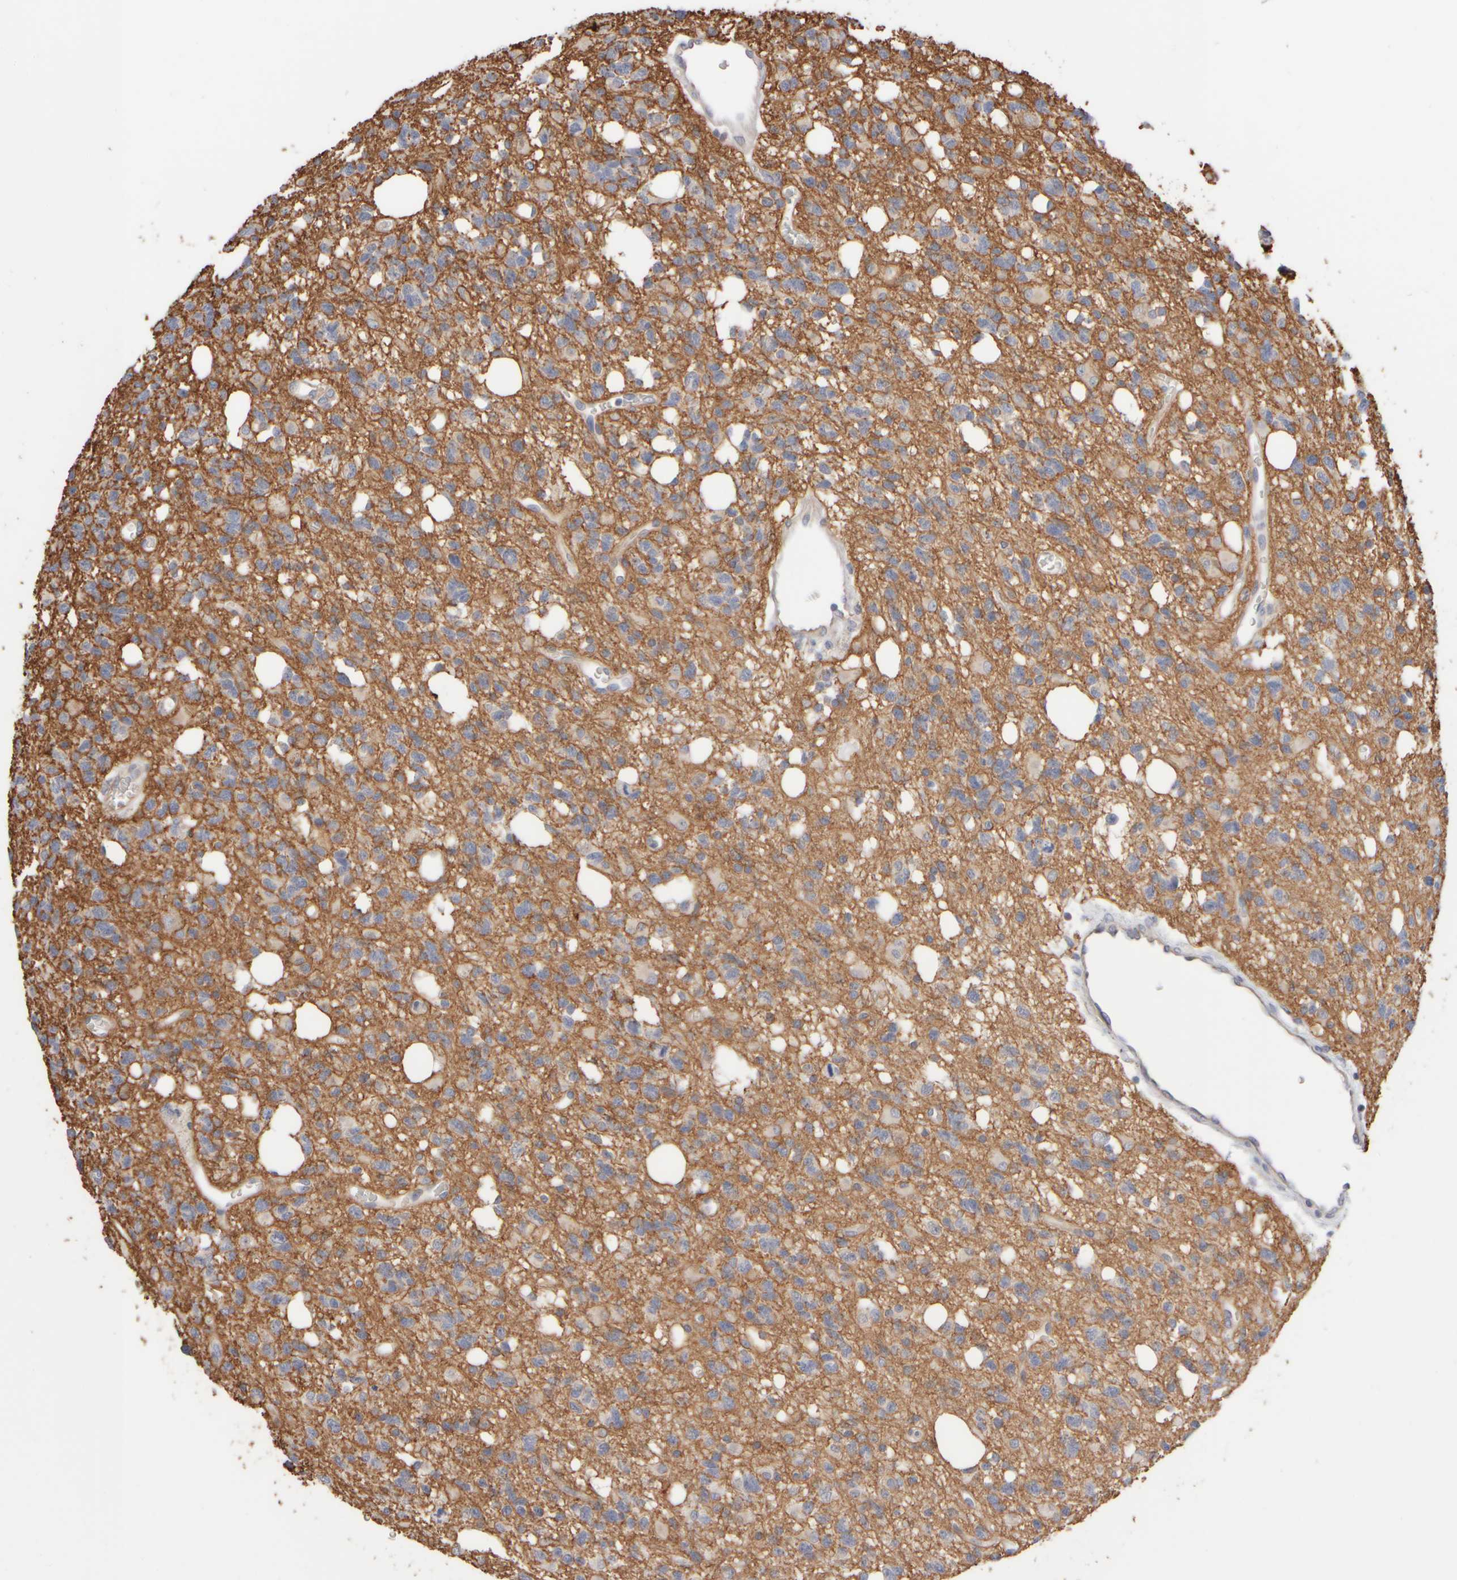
{"staining": {"intensity": "weak", "quantity": "<25%", "location": "cytoplasmic/membranous"}, "tissue": "glioma", "cell_type": "Tumor cells", "image_type": "cancer", "snomed": [{"axis": "morphology", "description": "Glioma, malignant, High grade"}, {"axis": "topography", "description": "Brain"}], "caption": "Micrograph shows no protein positivity in tumor cells of high-grade glioma (malignant) tissue.", "gene": "GOPC", "patient": {"sex": "female", "age": 62}}